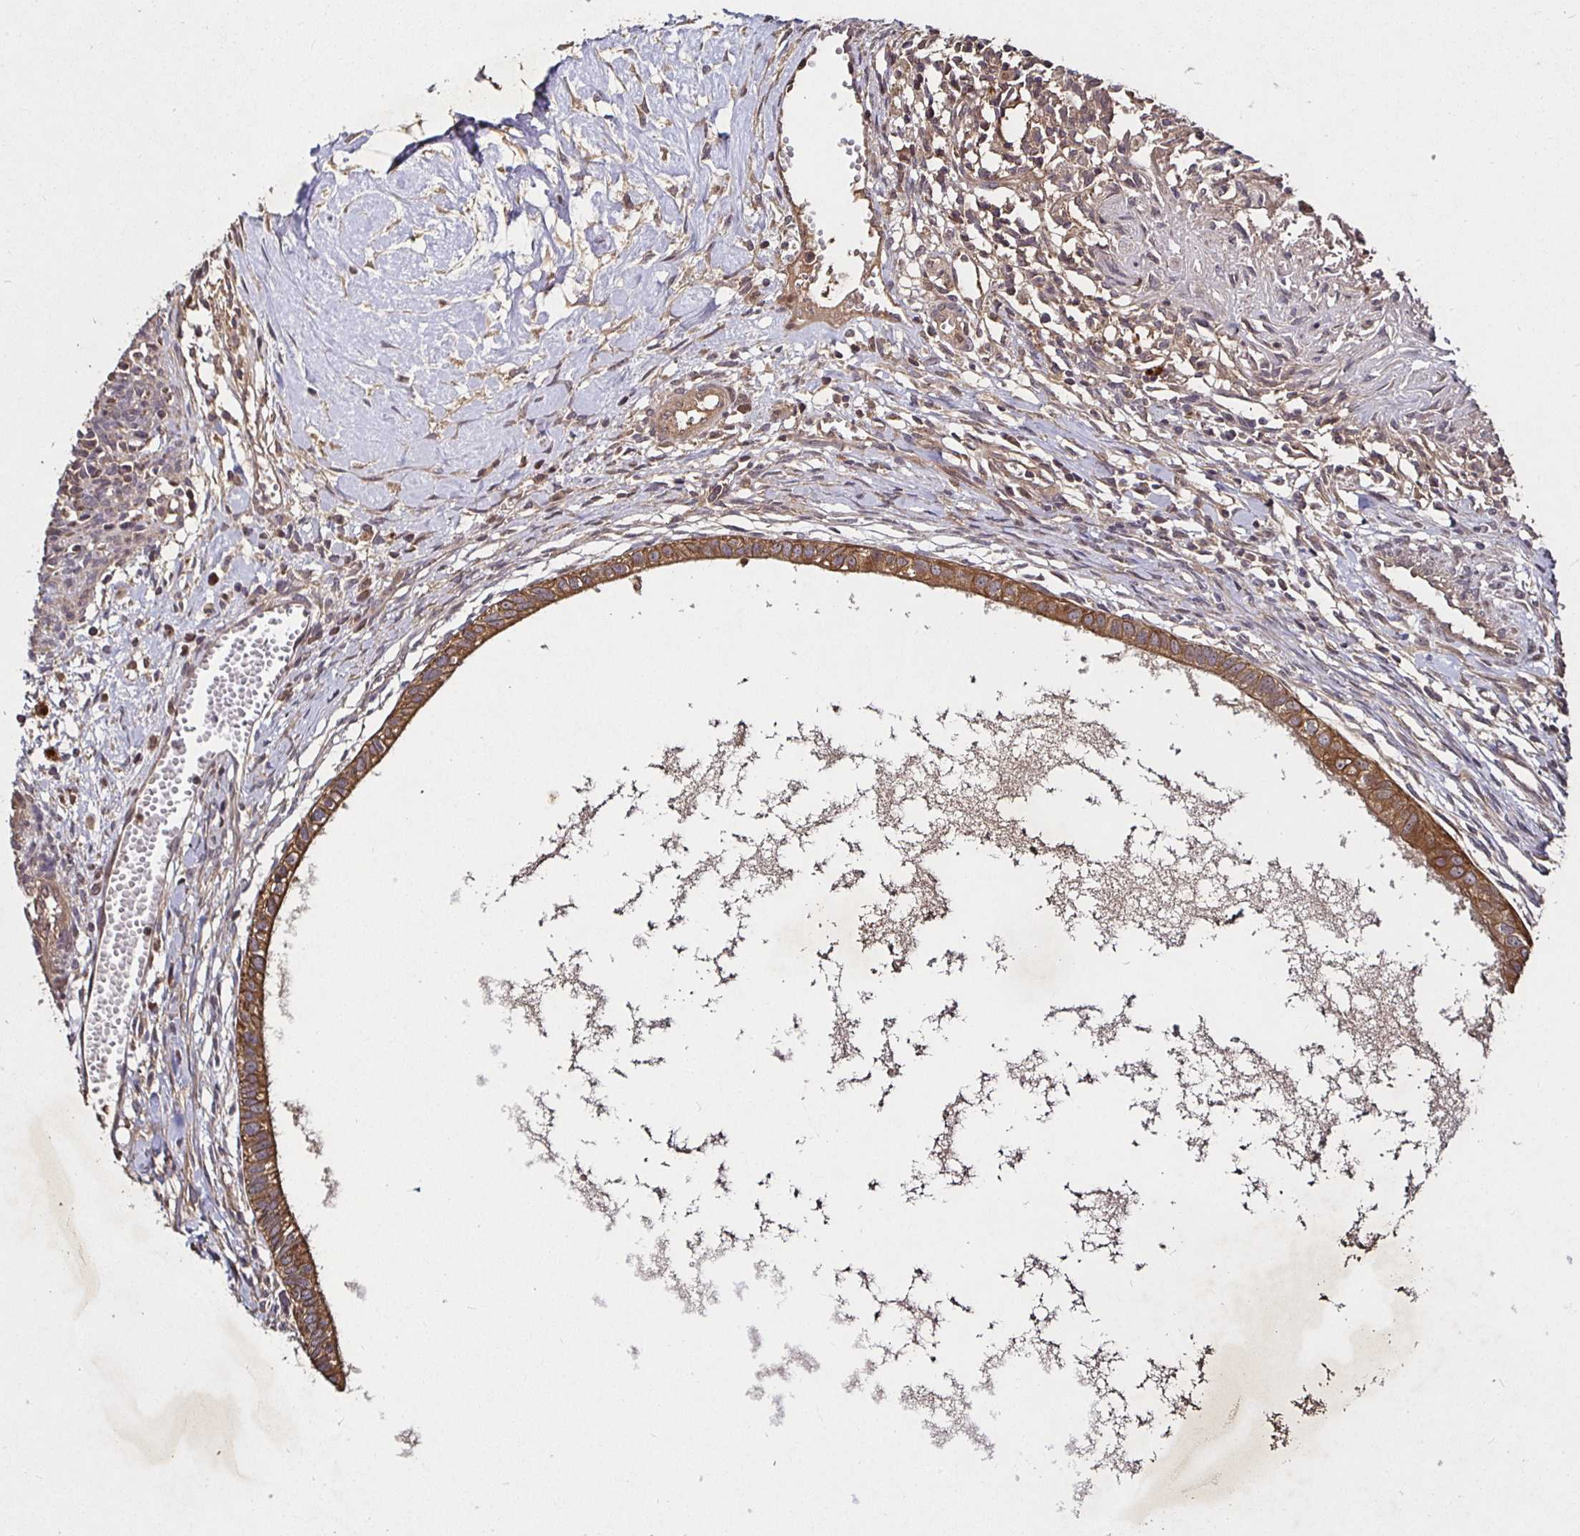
{"staining": {"intensity": "moderate", "quantity": ">75%", "location": "cytoplasmic/membranous"}, "tissue": "testis cancer", "cell_type": "Tumor cells", "image_type": "cancer", "snomed": [{"axis": "morphology", "description": "Carcinoma, Embryonal, NOS"}, {"axis": "topography", "description": "Testis"}], "caption": "Human testis embryonal carcinoma stained with a brown dye demonstrates moderate cytoplasmic/membranous positive expression in approximately >75% of tumor cells.", "gene": "SMYD3", "patient": {"sex": "male", "age": 37}}